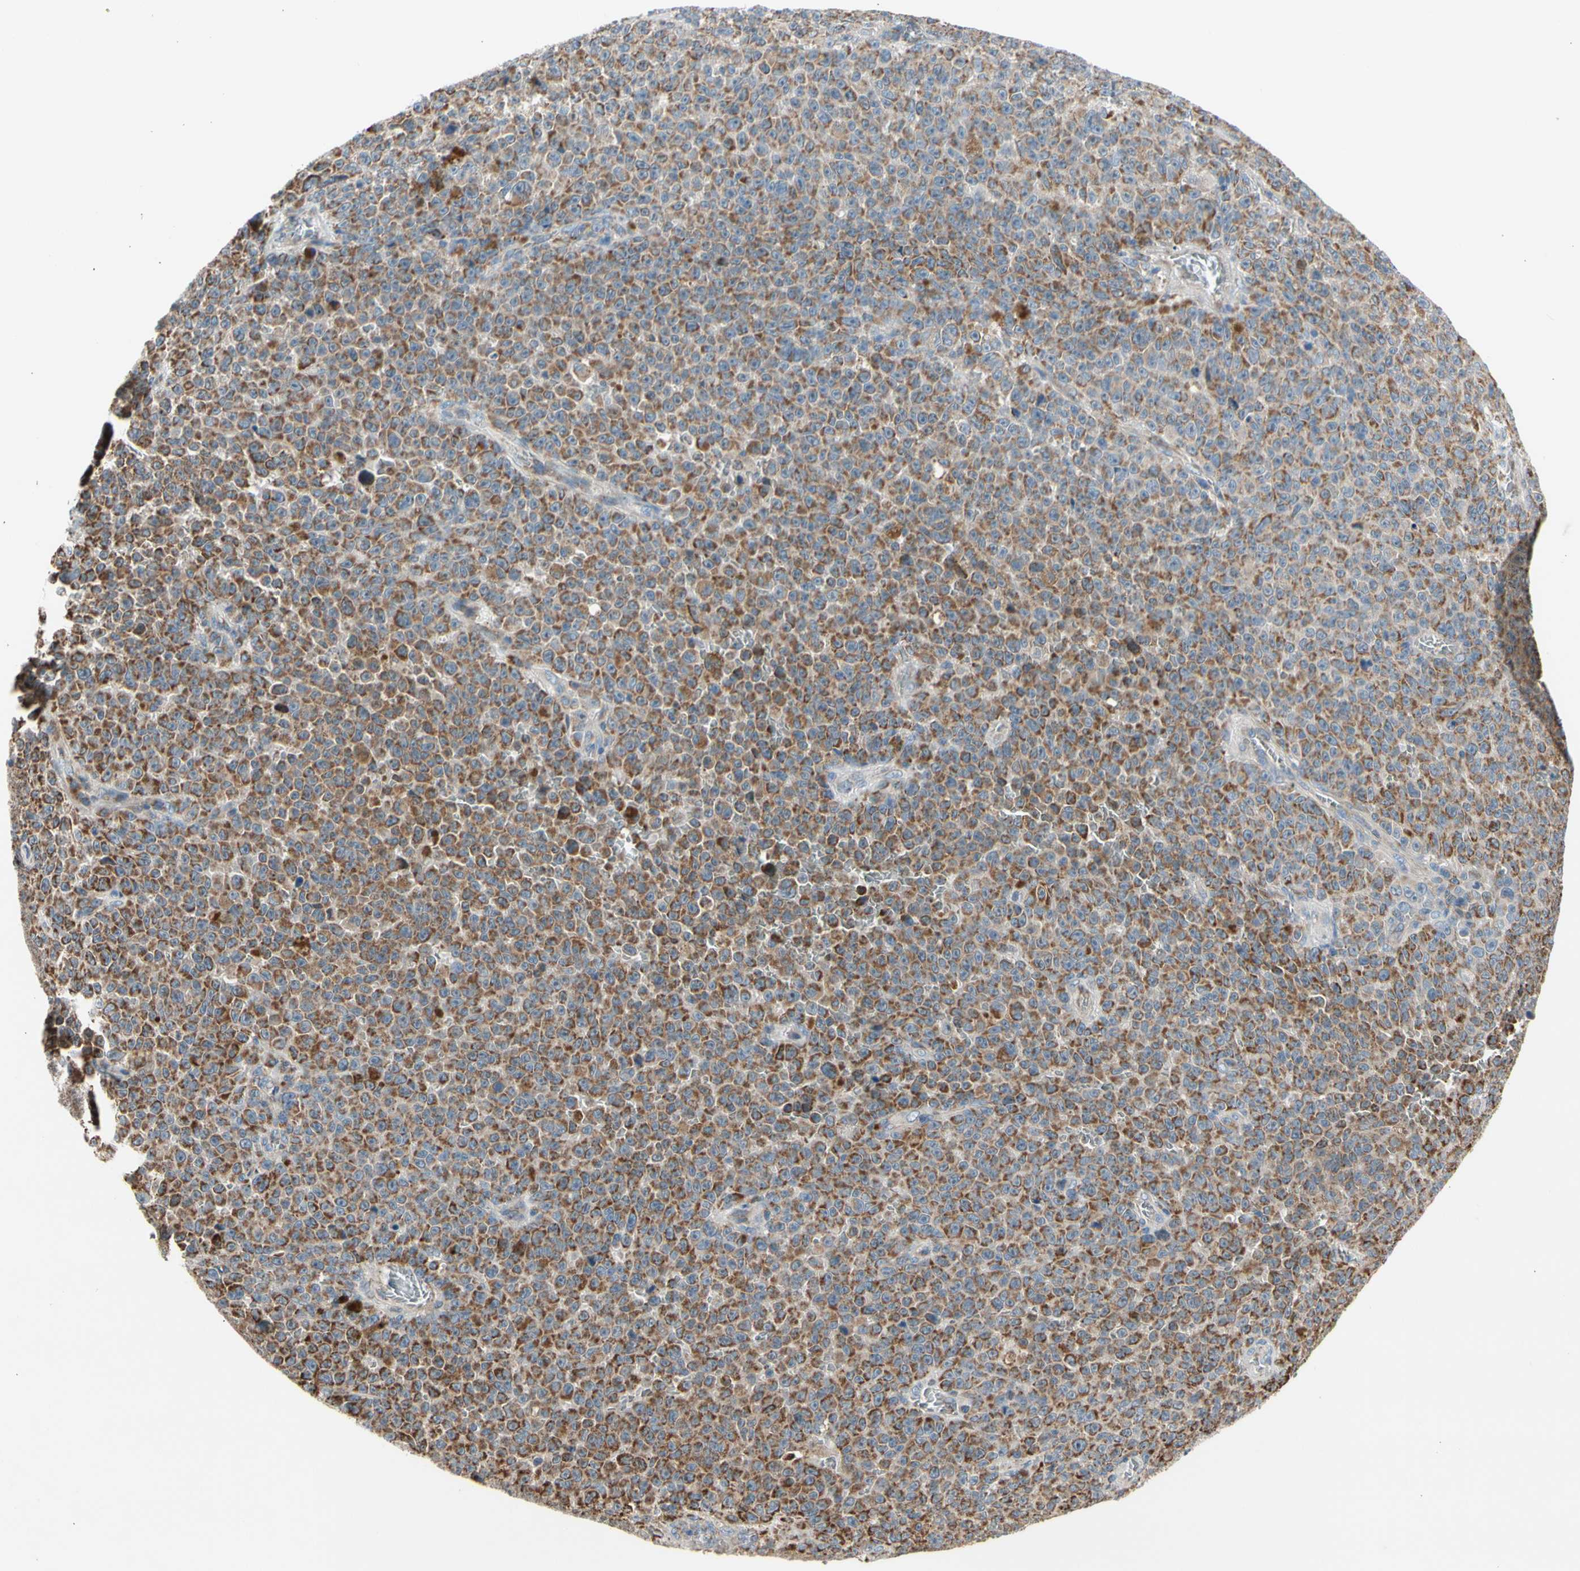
{"staining": {"intensity": "moderate", "quantity": ">75%", "location": "cytoplasmic/membranous"}, "tissue": "melanoma", "cell_type": "Tumor cells", "image_type": "cancer", "snomed": [{"axis": "morphology", "description": "Malignant melanoma, NOS"}, {"axis": "topography", "description": "Skin"}], "caption": "Approximately >75% of tumor cells in malignant melanoma demonstrate moderate cytoplasmic/membranous protein staining as visualized by brown immunohistochemical staining.", "gene": "NPHP3", "patient": {"sex": "female", "age": 82}}